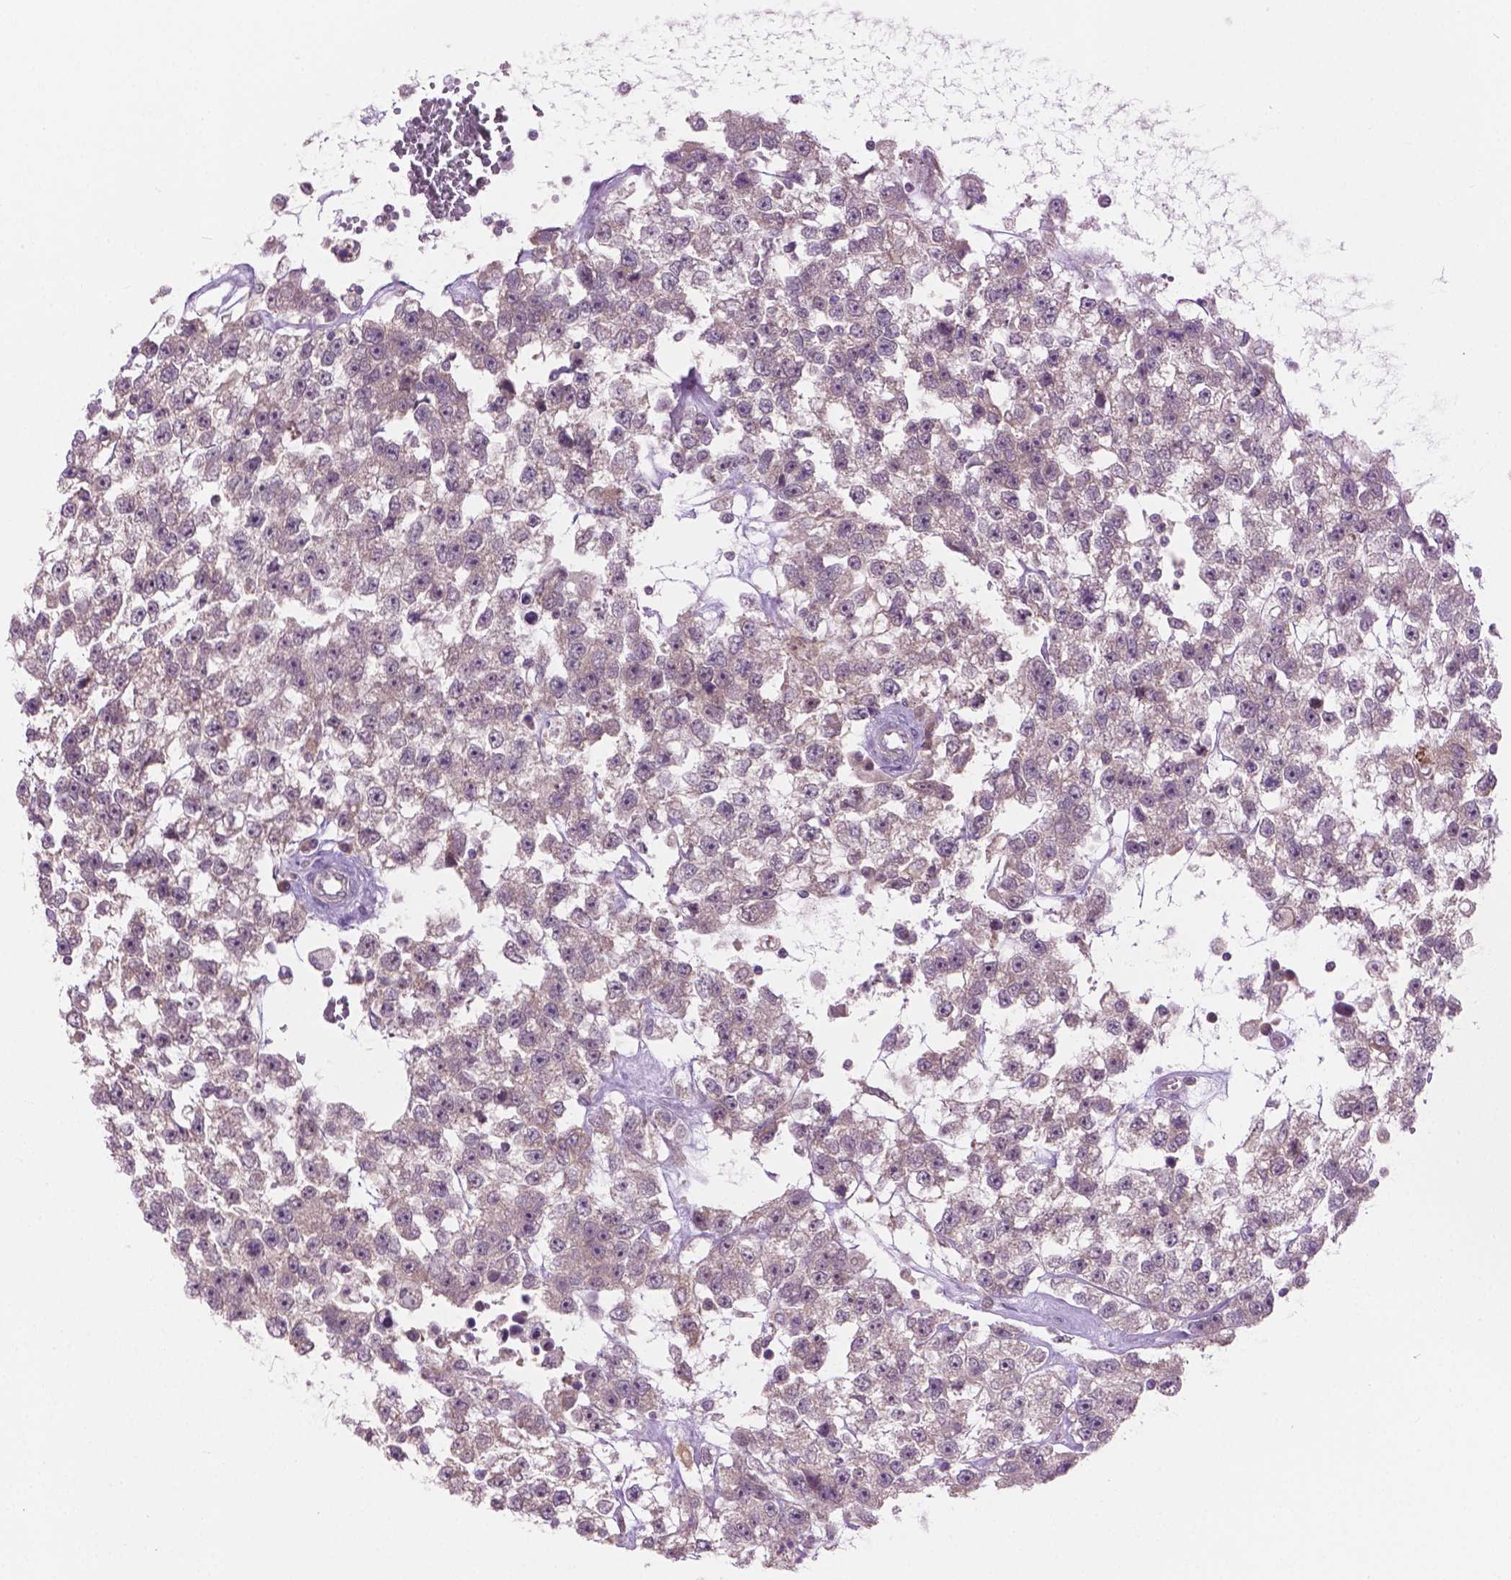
{"staining": {"intensity": "negative", "quantity": "none", "location": "none"}, "tissue": "testis cancer", "cell_type": "Tumor cells", "image_type": "cancer", "snomed": [{"axis": "morphology", "description": "Seminoma, NOS"}, {"axis": "topography", "description": "Testis"}], "caption": "Protein analysis of seminoma (testis) shows no significant expression in tumor cells. (DAB (3,3'-diaminobenzidine) immunohistochemistry, high magnification).", "gene": "MZT1", "patient": {"sex": "male", "age": 34}}